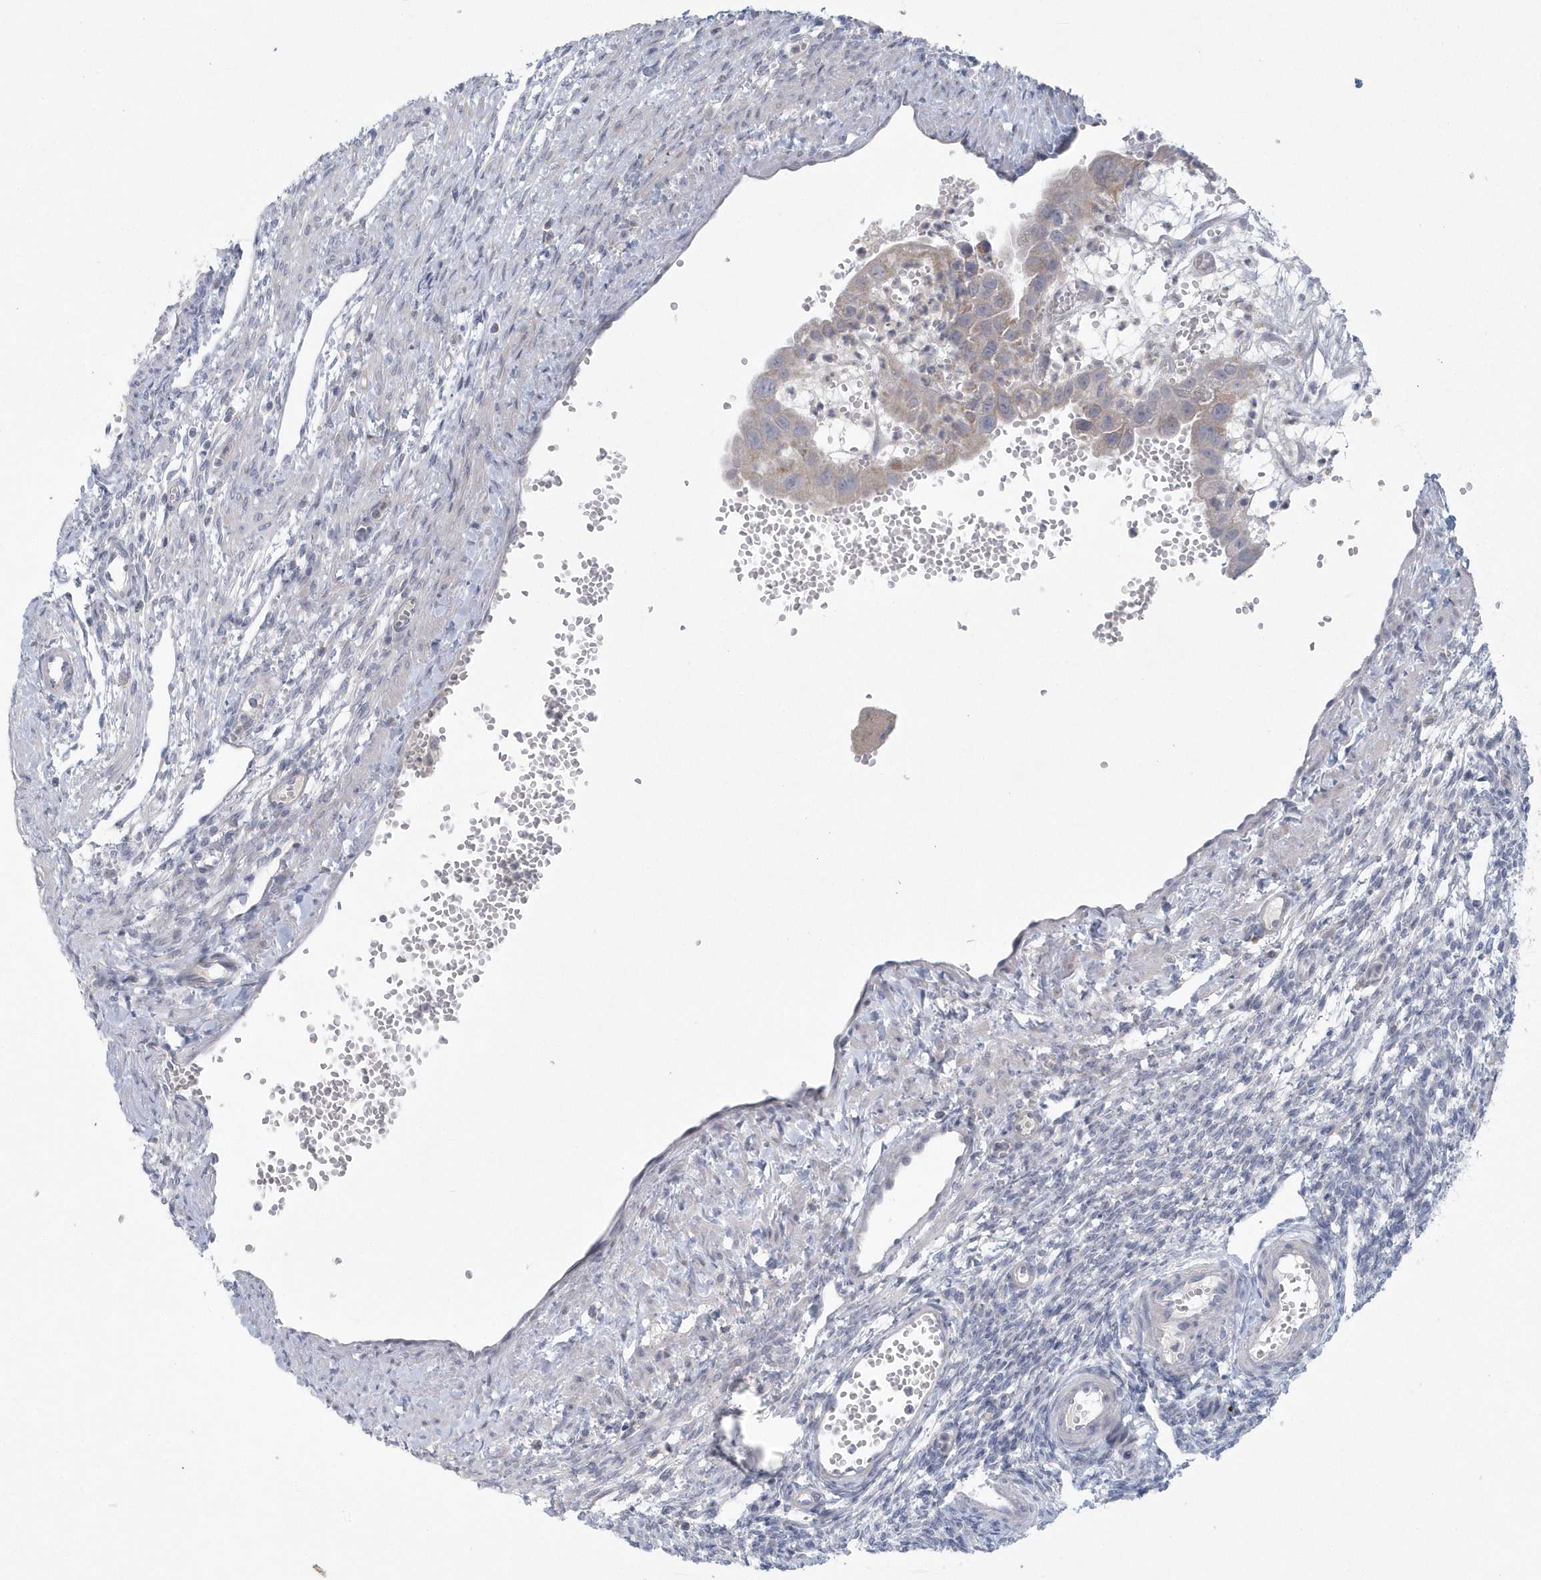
{"staining": {"intensity": "negative", "quantity": "none", "location": "none"}, "tissue": "ovary", "cell_type": "Ovarian stroma cells", "image_type": "normal", "snomed": [{"axis": "morphology", "description": "Normal tissue, NOS"}, {"axis": "morphology", "description": "Cyst, NOS"}, {"axis": "topography", "description": "Ovary"}], "caption": "A histopathology image of human ovary is negative for staining in ovarian stroma cells. (DAB (3,3'-diaminobenzidine) IHC visualized using brightfield microscopy, high magnification).", "gene": "NIPAL1", "patient": {"sex": "female", "age": 33}}